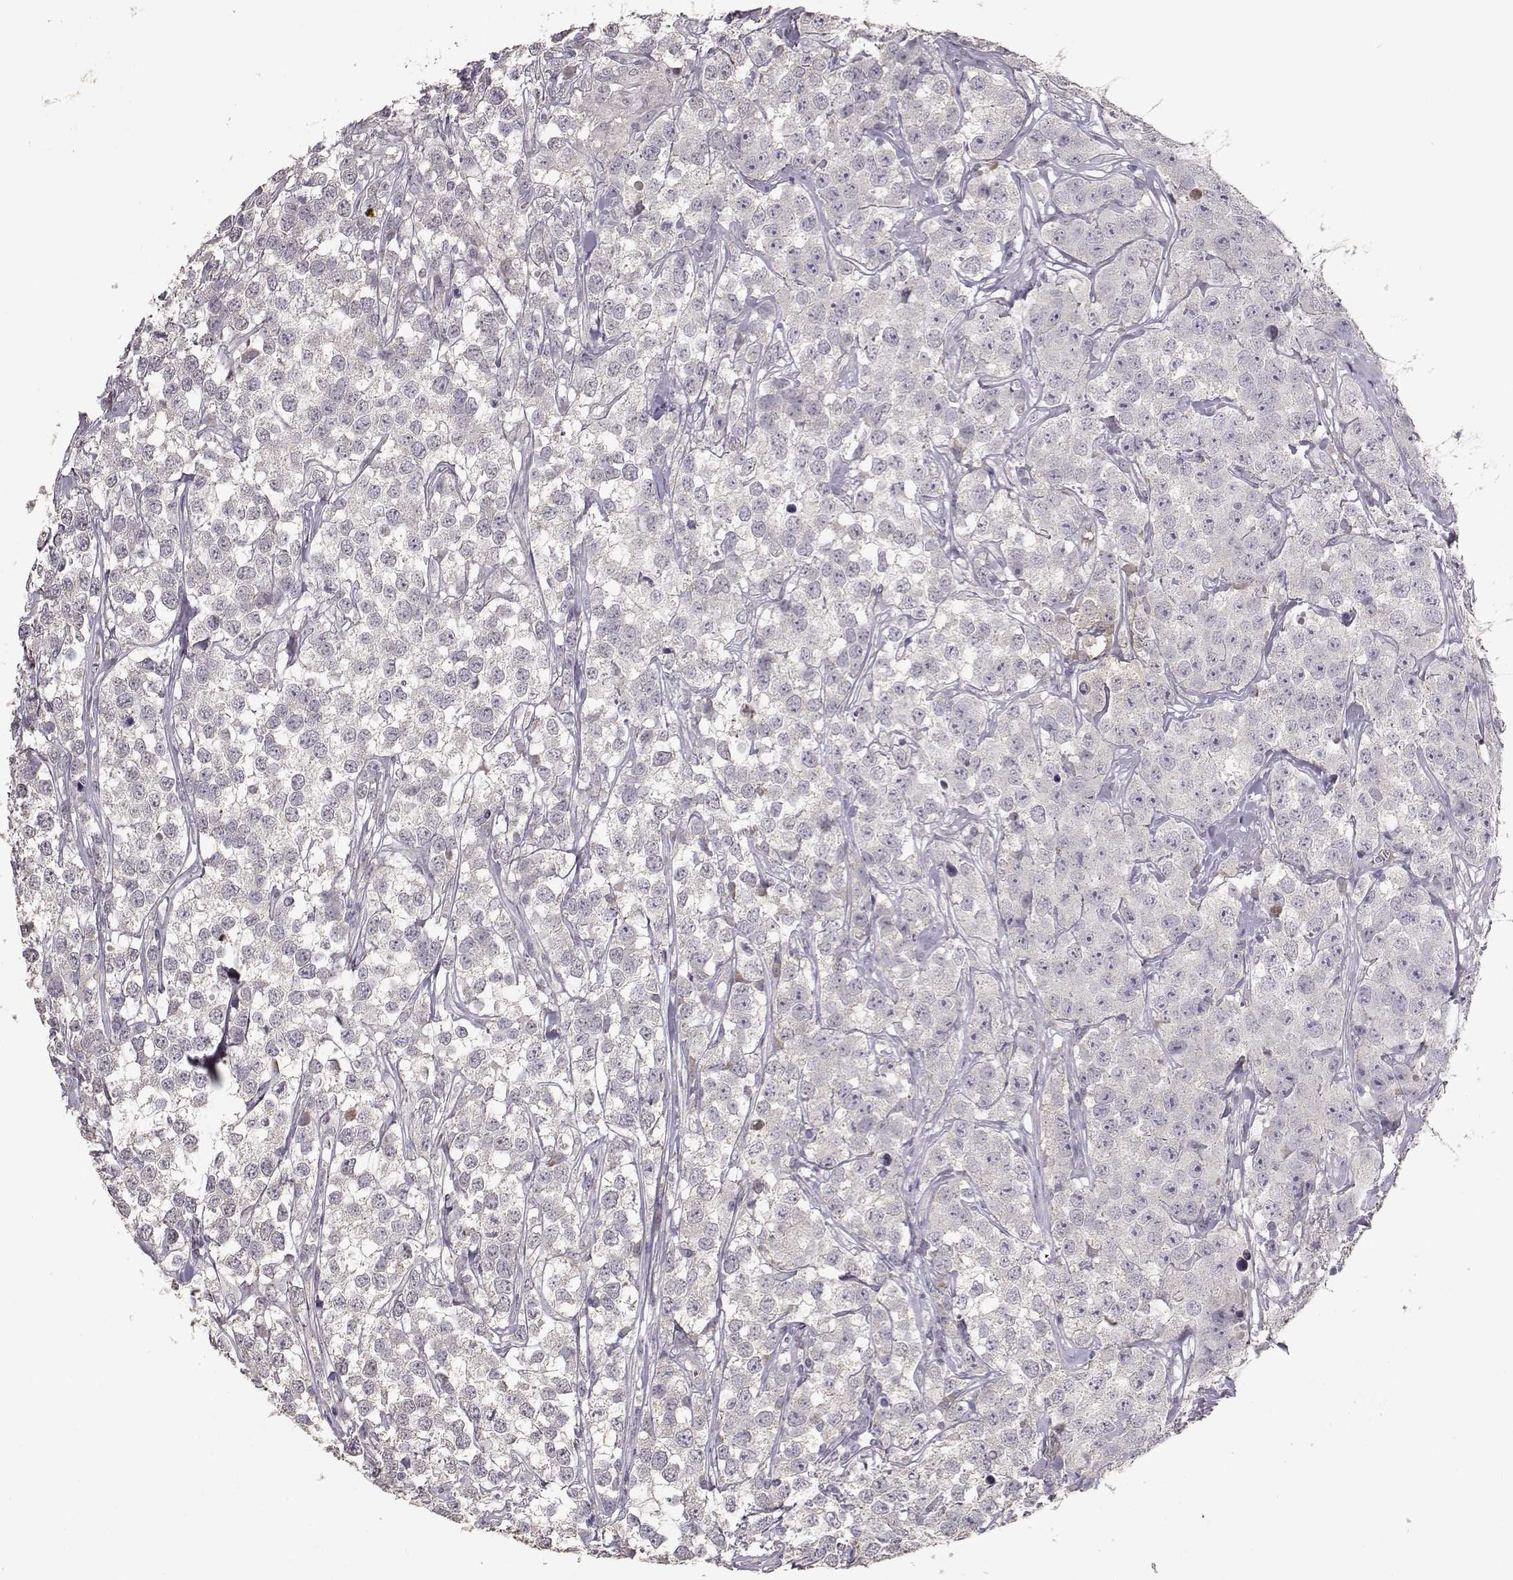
{"staining": {"intensity": "negative", "quantity": "none", "location": "none"}, "tissue": "testis cancer", "cell_type": "Tumor cells", "image_type": "cancer", "snomed": [{"axis": "morphology", "description": "Seminoma, NOS"}, {"axis": "topography", "description": "Testis"}], "caption": "An immunohistochemistry micrograph of testis cancer (seminoma) is shown. There is no staining in tumor cells of testis cancer (seminoma). (DAB IHC with hematoxylin counter stain).", "gene": "PMCH", "patient": {"sex": "male", "age": 59}}